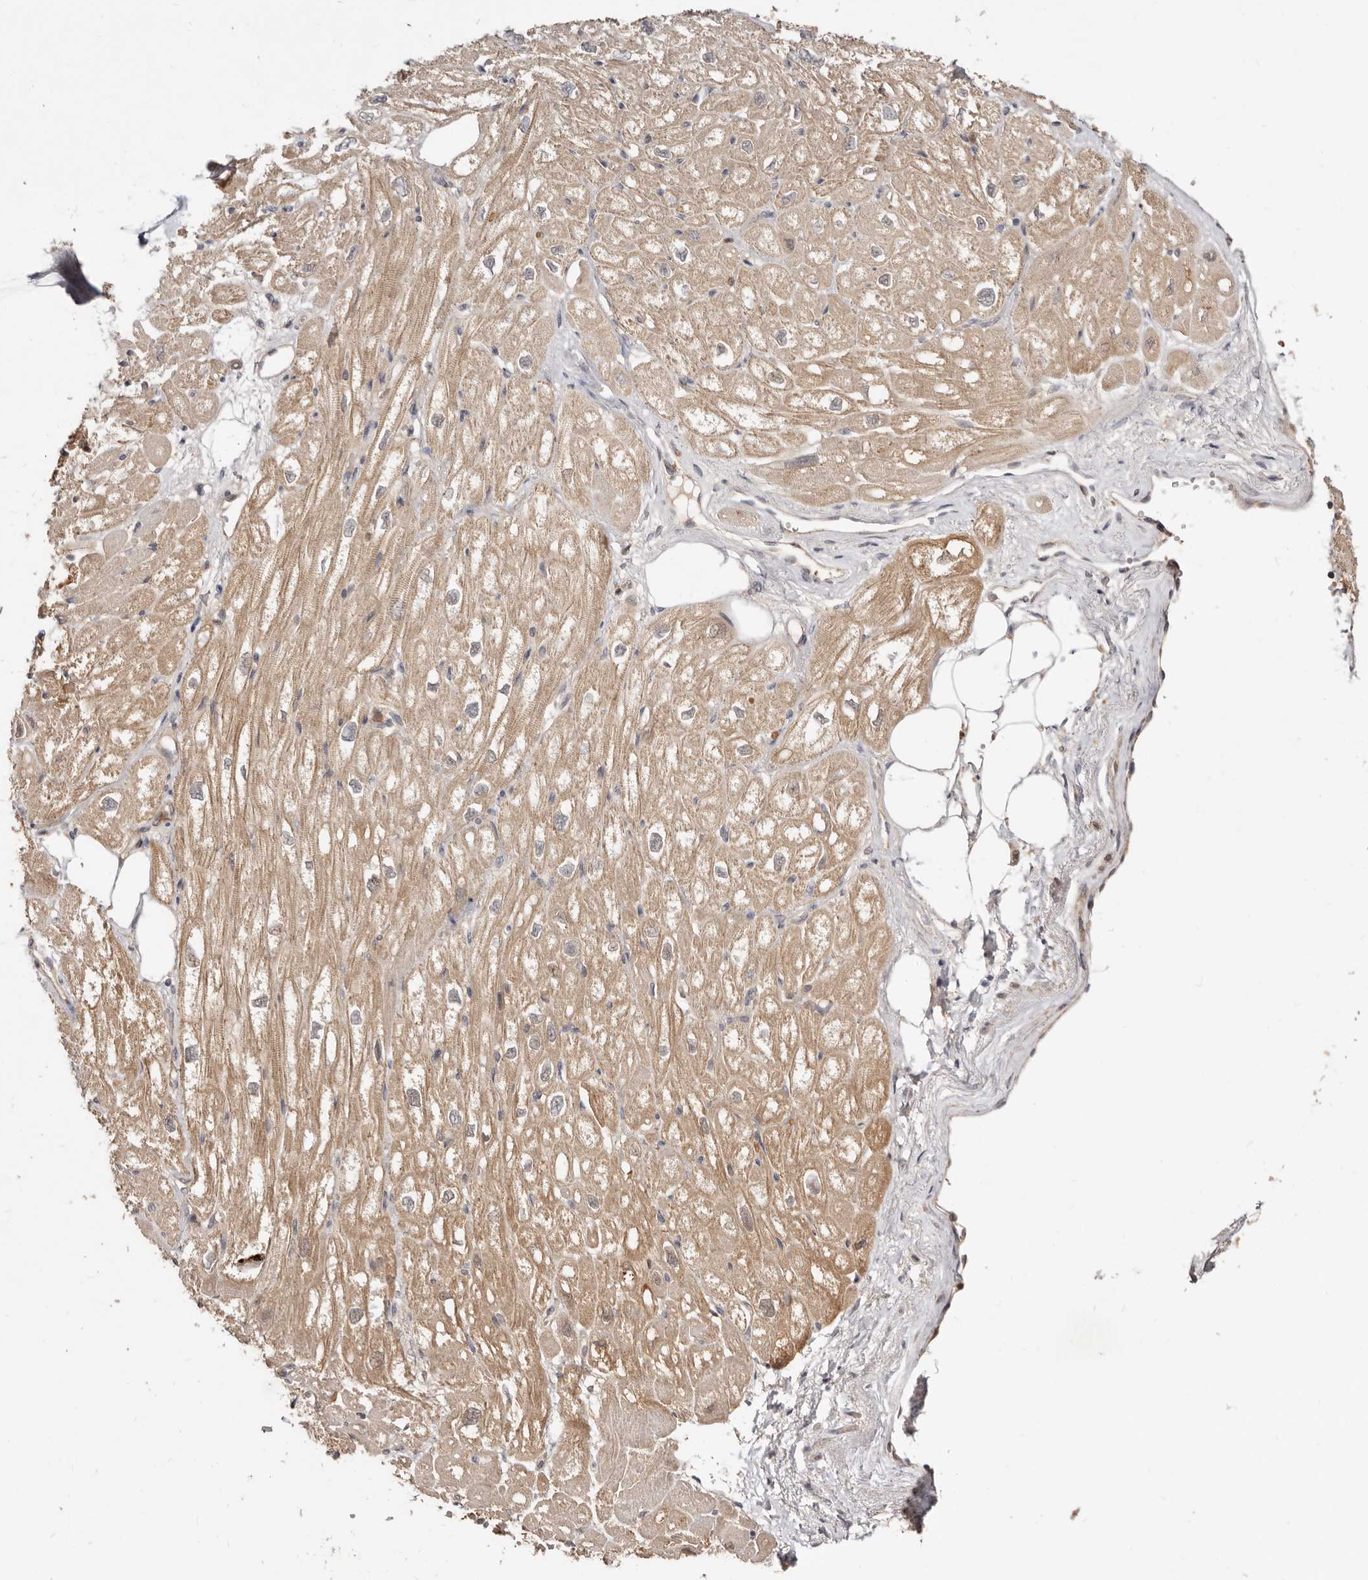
{"staining": {"intensity": "weak", "quantity": ">75%", "location": "cytoplasmic/membranous"}, "tissue": "heart muscle", "cell_type": "Cardiomyocytes", "image_type": "normal", "snomed": [{"axis": "morphology", "description": "Normal tissue, NOS"}, {"axis": "topography", "description": "Heart"}], "caption": "Weak cytoplasmic/membranous staining is seen in about >75% of cardiomyocytes in unremarkable heart muscle.", "gene": "TC2N", "patient": {"sex": "male", "age": 50}}